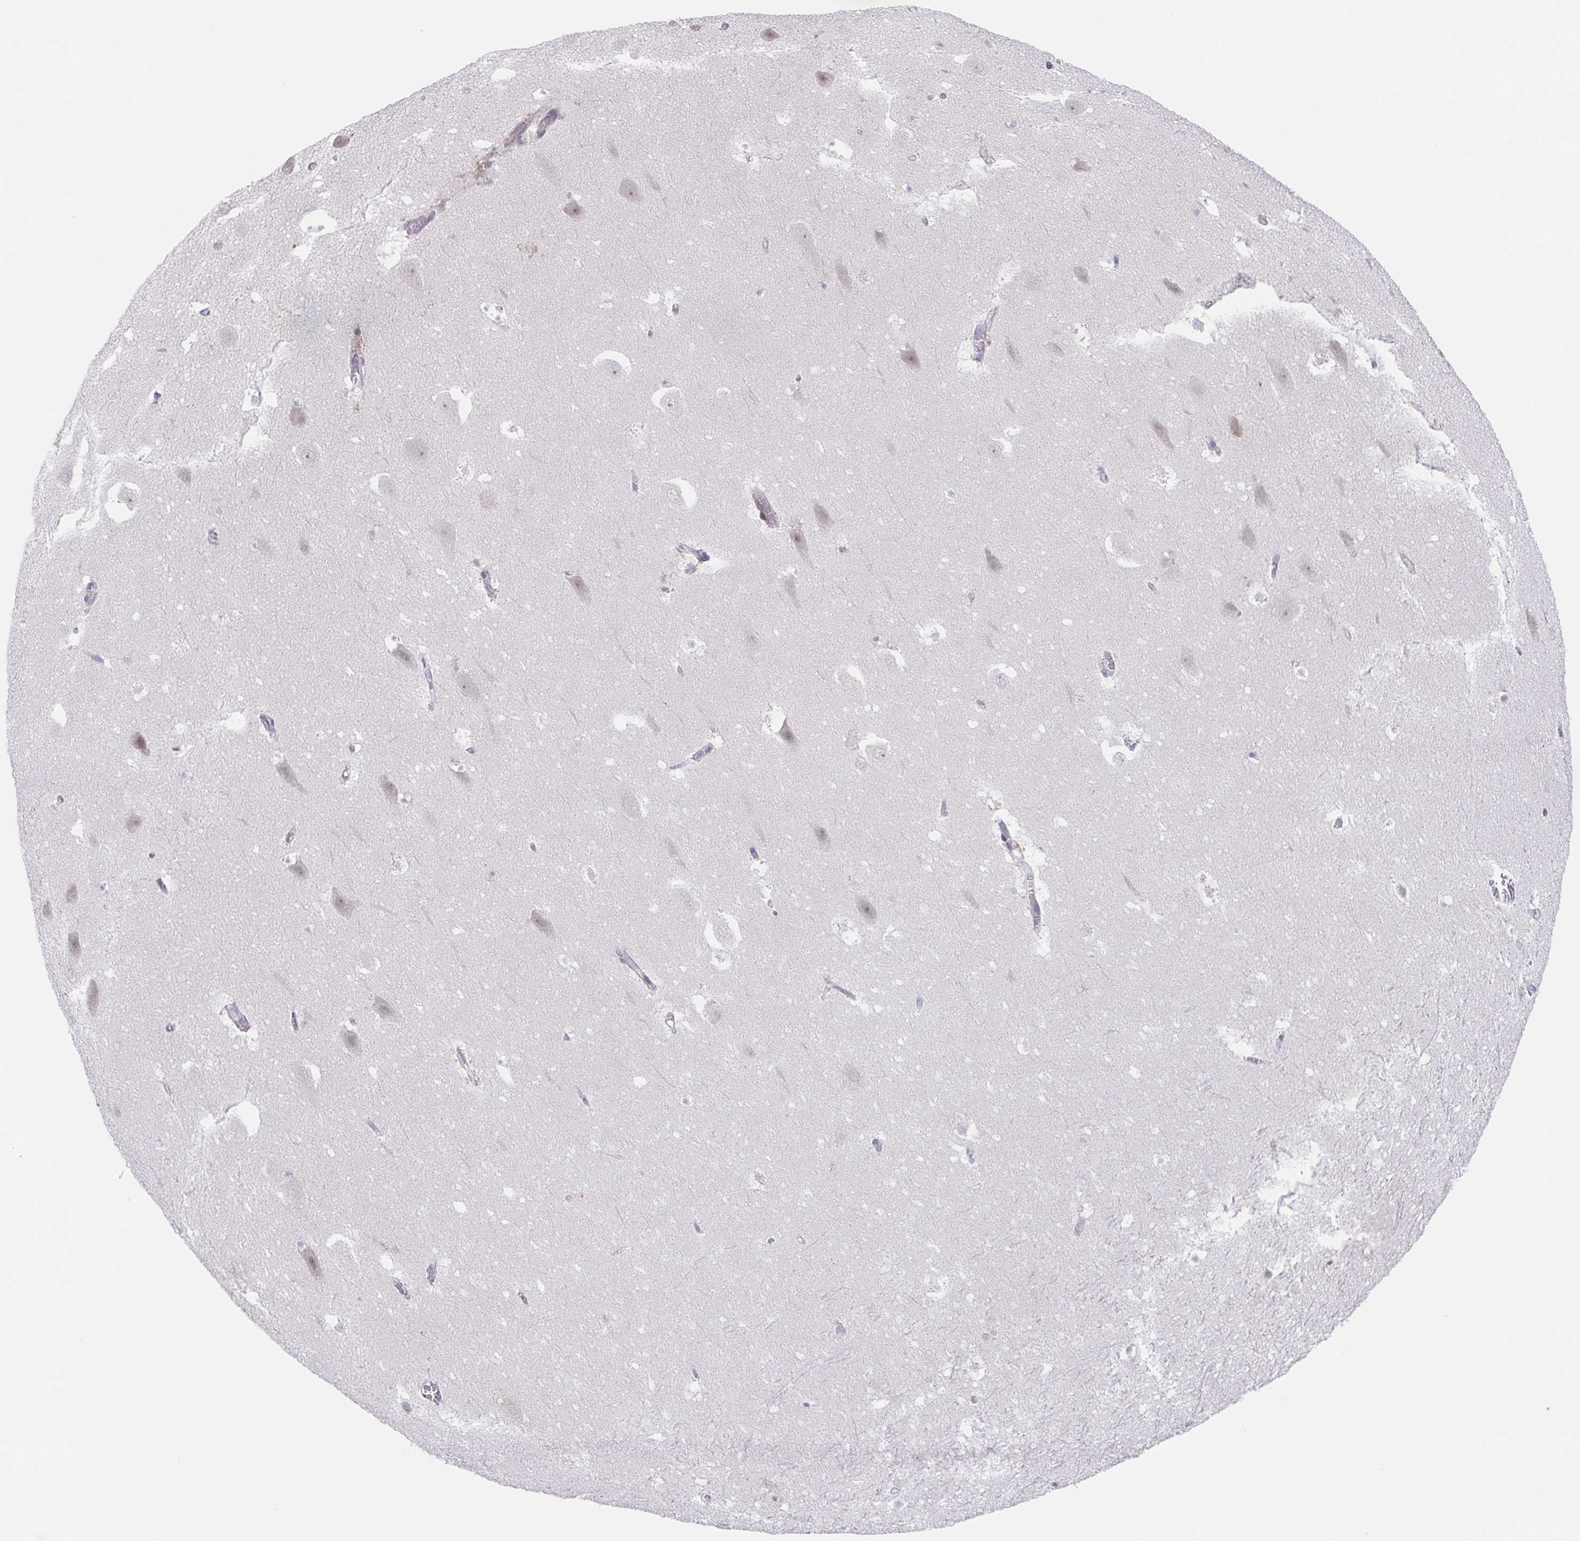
{"staining": {"intensity": "negative", "quantity": "none", "location": "none"}, "tissue": "hippocampus", "cell_type": "Glial cells", "image_type": "normal", "snomed": [{"axis": "morphology", "description": "Normal tissue, NOS"}, {"axis": "topography", "description": "Hippocampus"}], "caption": "Immunohistochemistry of unremarkable human hippocampus reveals no positivity in glial cells. (DAB (3,3'-diaminobenzidine) IHC visualized using brightfield microscopy, high magnification).", "gene": "POU2F3", "patient": {"sex": "female", "age": 42}}